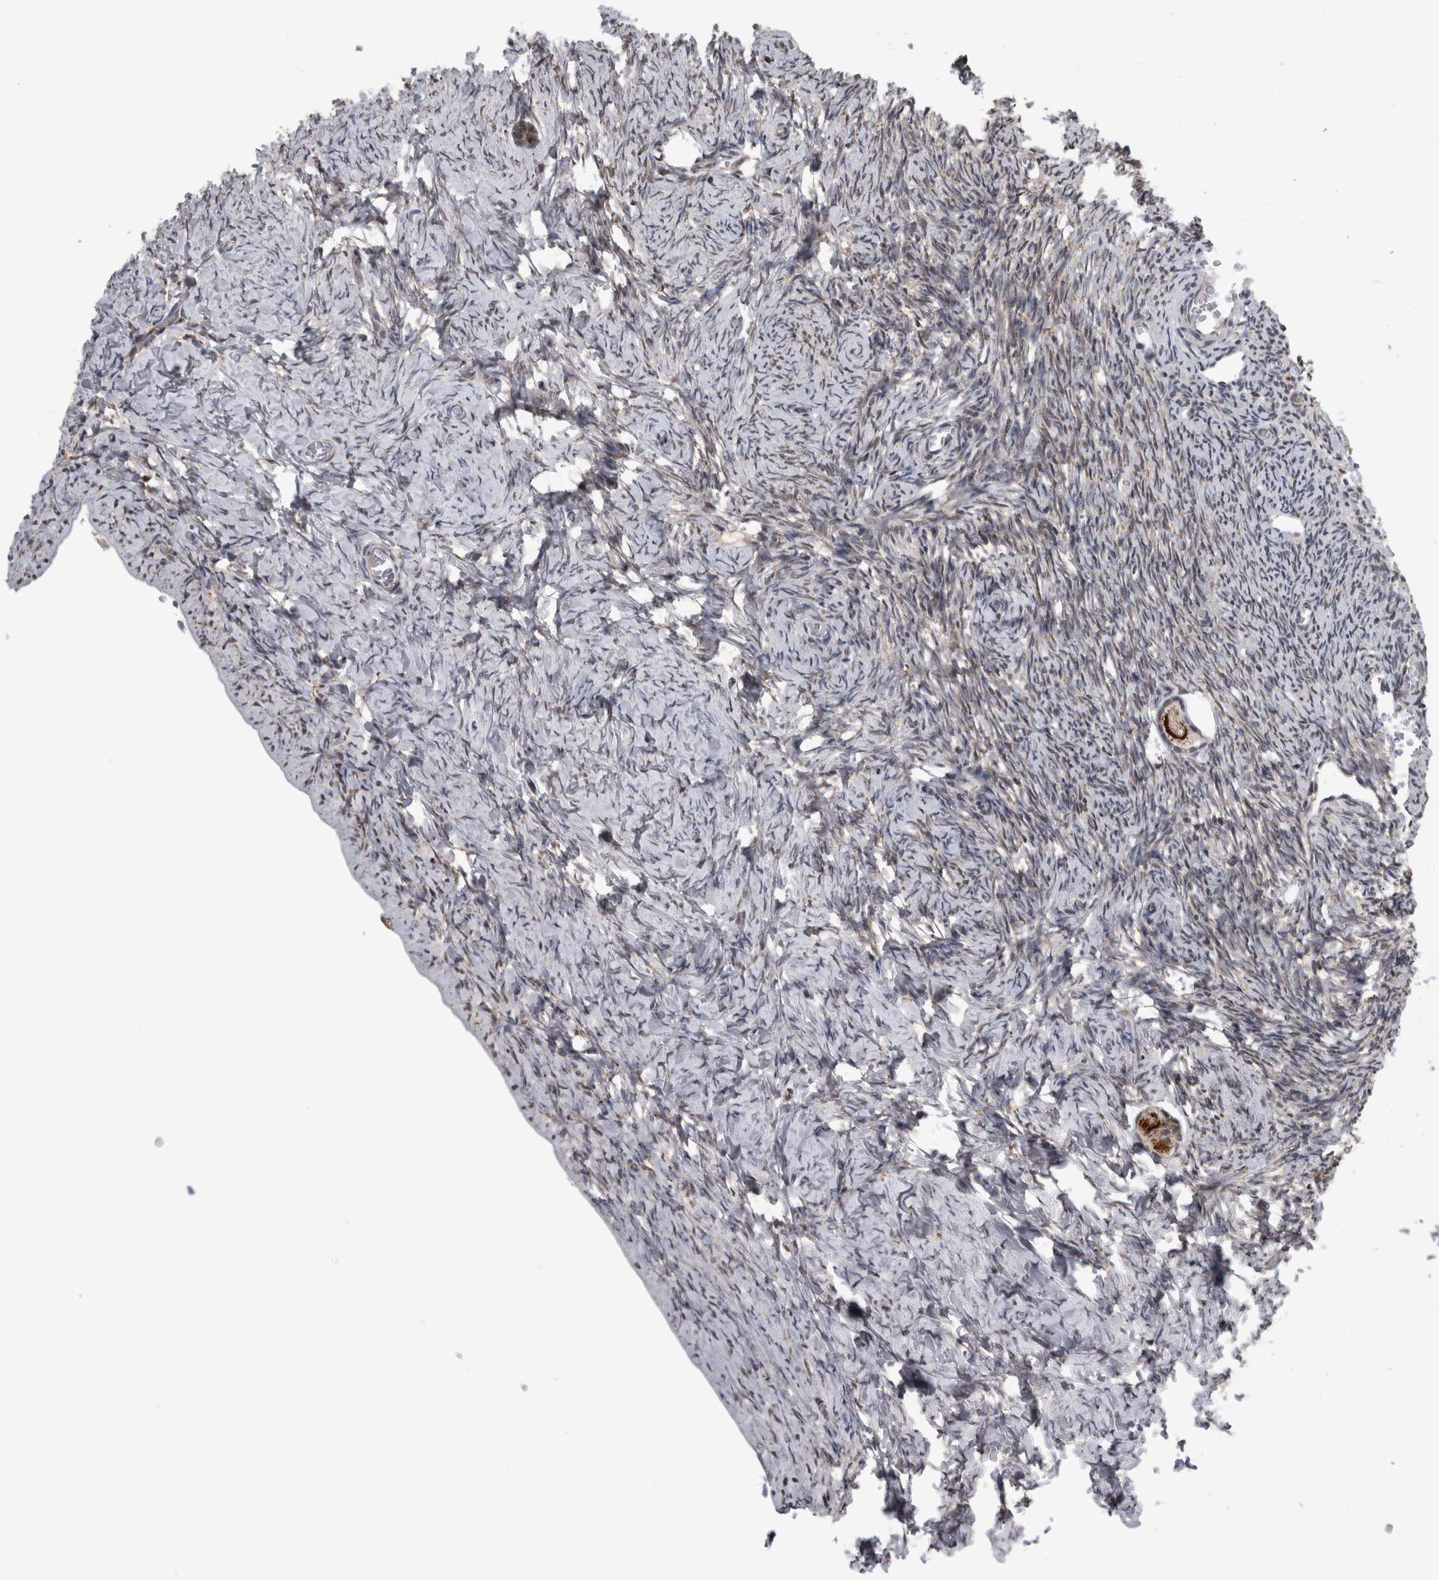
{"staining": {"intensity": "strong", "quantity": ">75%", "location": "cytoplasmic/membranous"}, "tissue": "ovary", "cell_type": "Follicle cells", "image_type": "normal", "snomed": [{"axis": "morphology", "description": "Normal tissue, NOS"}, {"axis": "topography", "description": "Ovary"}], "caption": "Human ovary stained with a brown dye reveals strong cytoplasmic/membranous positive positivity in about >75% of follicle cells.", "gene": "OR2K2", "patient": {"sex": "female", "age": 27}}